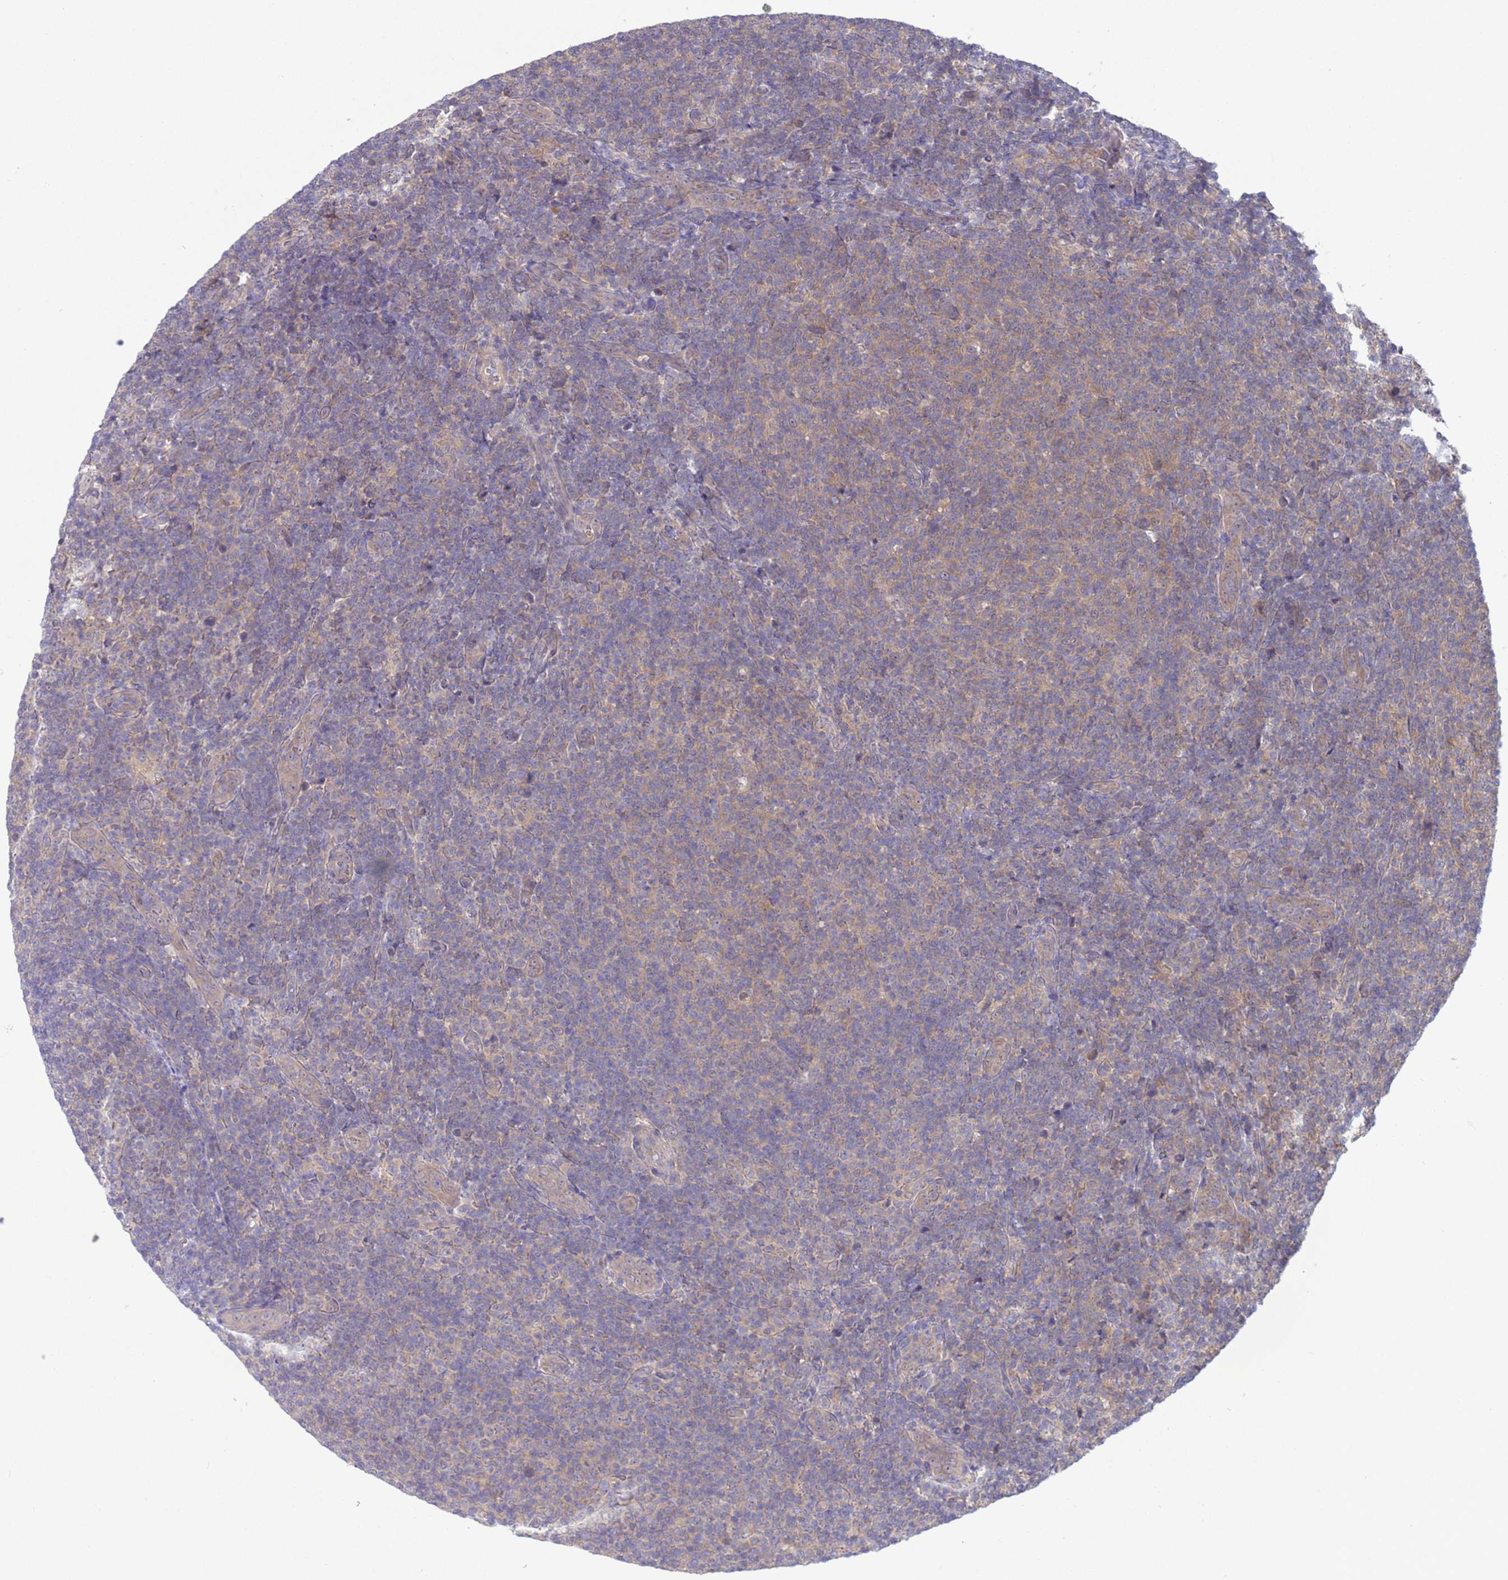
{"staining": {"intensity": "weak", "quantity": "25%-75%", "location": "cytoplasmic/membranous"}, "tissue": "lymphoma", "cell_type": "Tumor cells", "image_type": "cancer", "snomed": [{"axis": "morphology", "description": "Malignant lymphoma, non-Hodgkin's type, Low grade"}, {"axis": "topography", "description": "Lymph node"}], "caption": "Weak cytoplasmic/membranous protein expression is present in approximately 25%-75% of tumor cells in malignant lymphoma, non-Hodgkin's type (low-grade). (brown staining indicates protein expression, while blue staining denotes nuclei).", "gene": "ZNF461", "patient": {"sex": "male", "age": 66}}